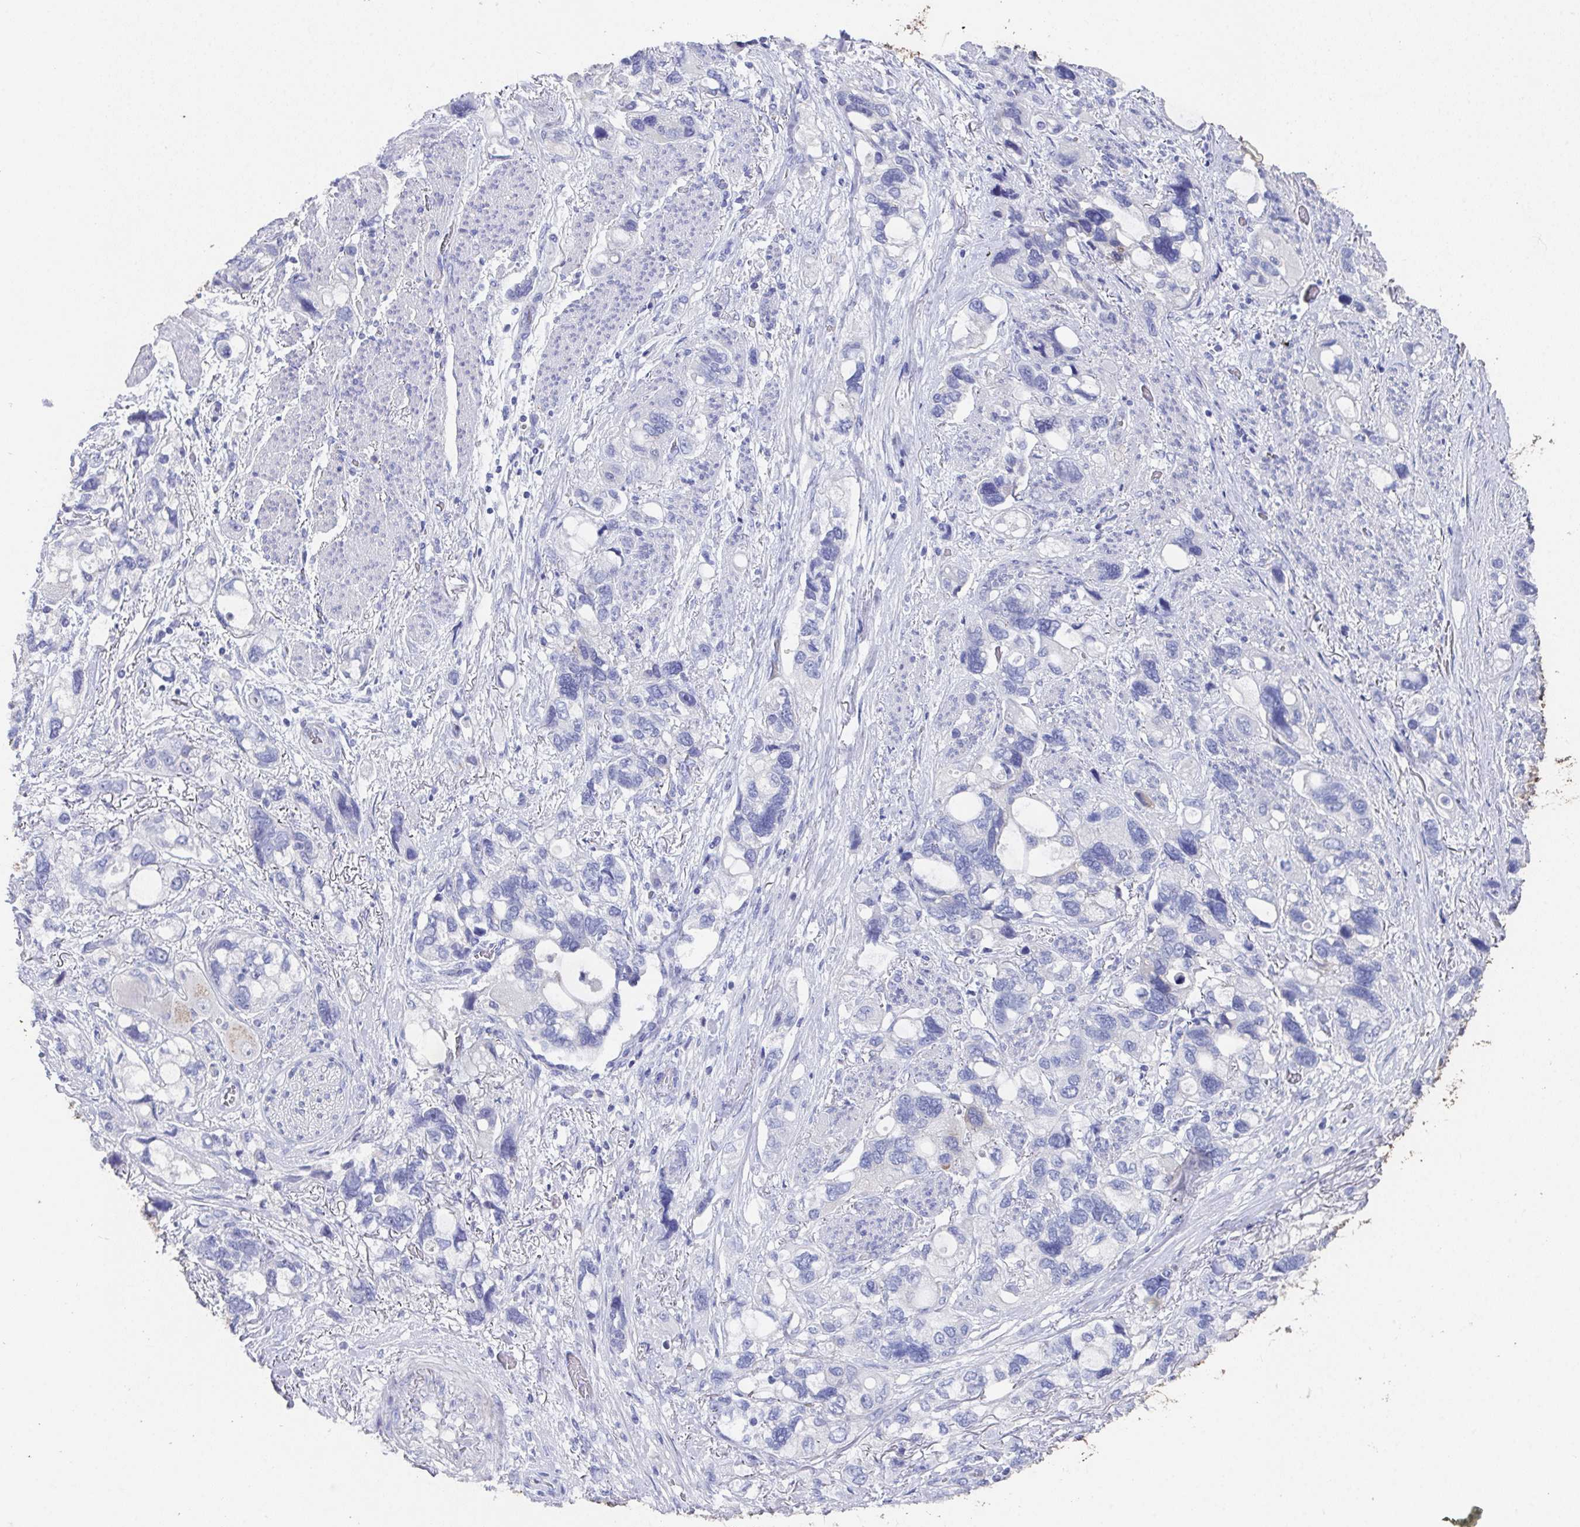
{"staining": {"intensity": "negative", "quantity": "none", "location": "none"}, "tissue": "stomach cancer", "cell_type": "Tumor cells", "image_type": "cancer", "snomed": [{"axis": "morphology", "description": "Adenocarcinoma, NOS"}, {"axis": "topography", "description": "Stomach, upper"}], "caption": "Human stomach cancer stained for a protein using IHC reveals no positivity in tumor cells.", "gene": "SSC4D", "patient": {"sex": "female", "age": 81}}